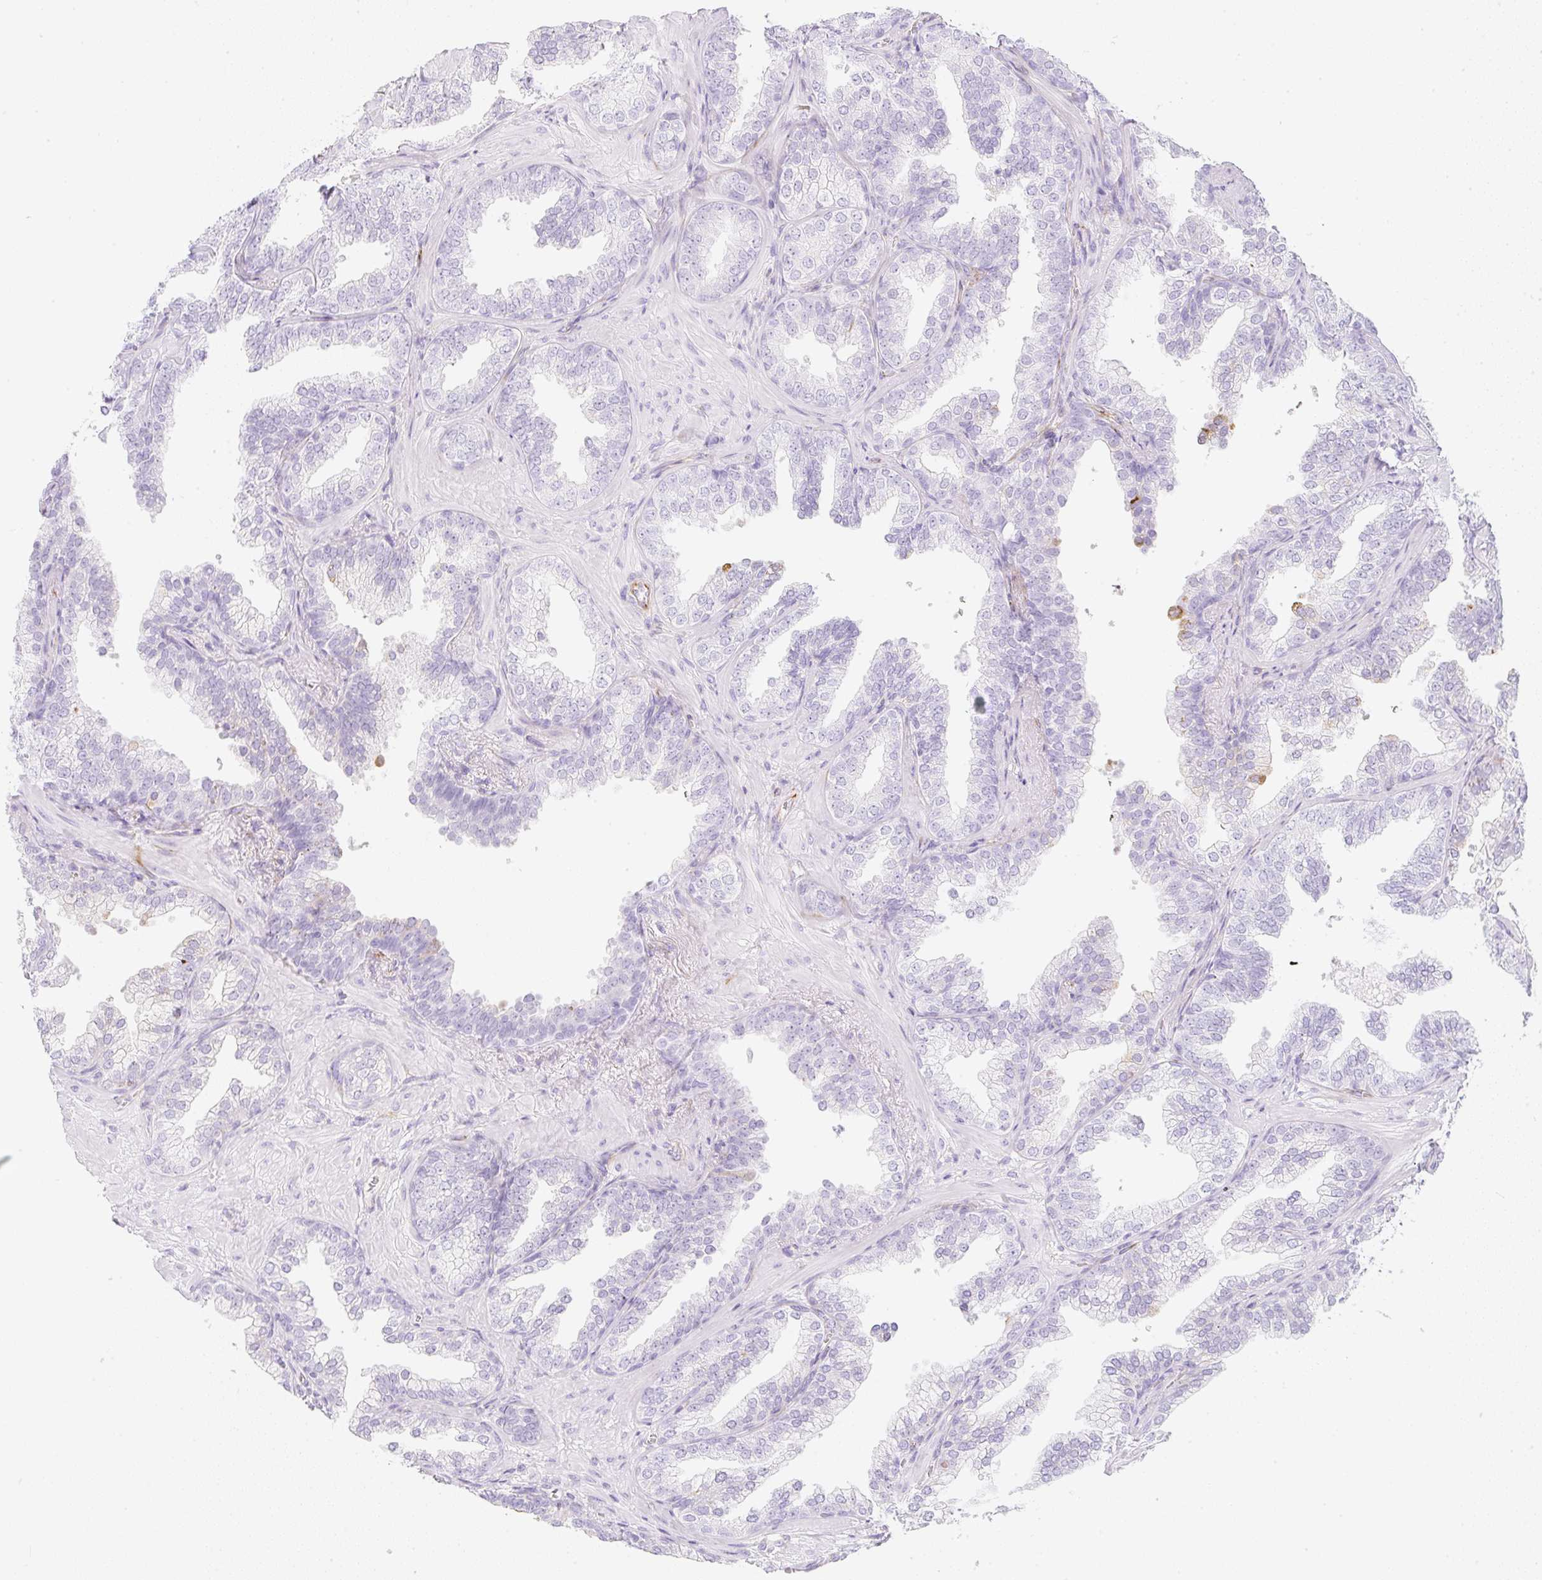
{"staining": {"intensity": "negative", "quantity": "none", "location": "none"}, "tissue": "prostate cancer", "cell_type": "Tumor cells", "image_type": "cancer", "snomed": [{"axis": "morphology", "description": "Adenocarcinoma, High grade"}, {"axis": "topography", "description": "Prostate"}], "caption": "A micrograph of prostate cancer stained for a protein demonstrates no brown staining in tumor cells. Brightfield microscopy of IHC stained with DAB (brown) and hematoxylin (blue), captured at high magnification.", "gene": "ZNF689", "patient": {"sex": "male", "age": 58}}